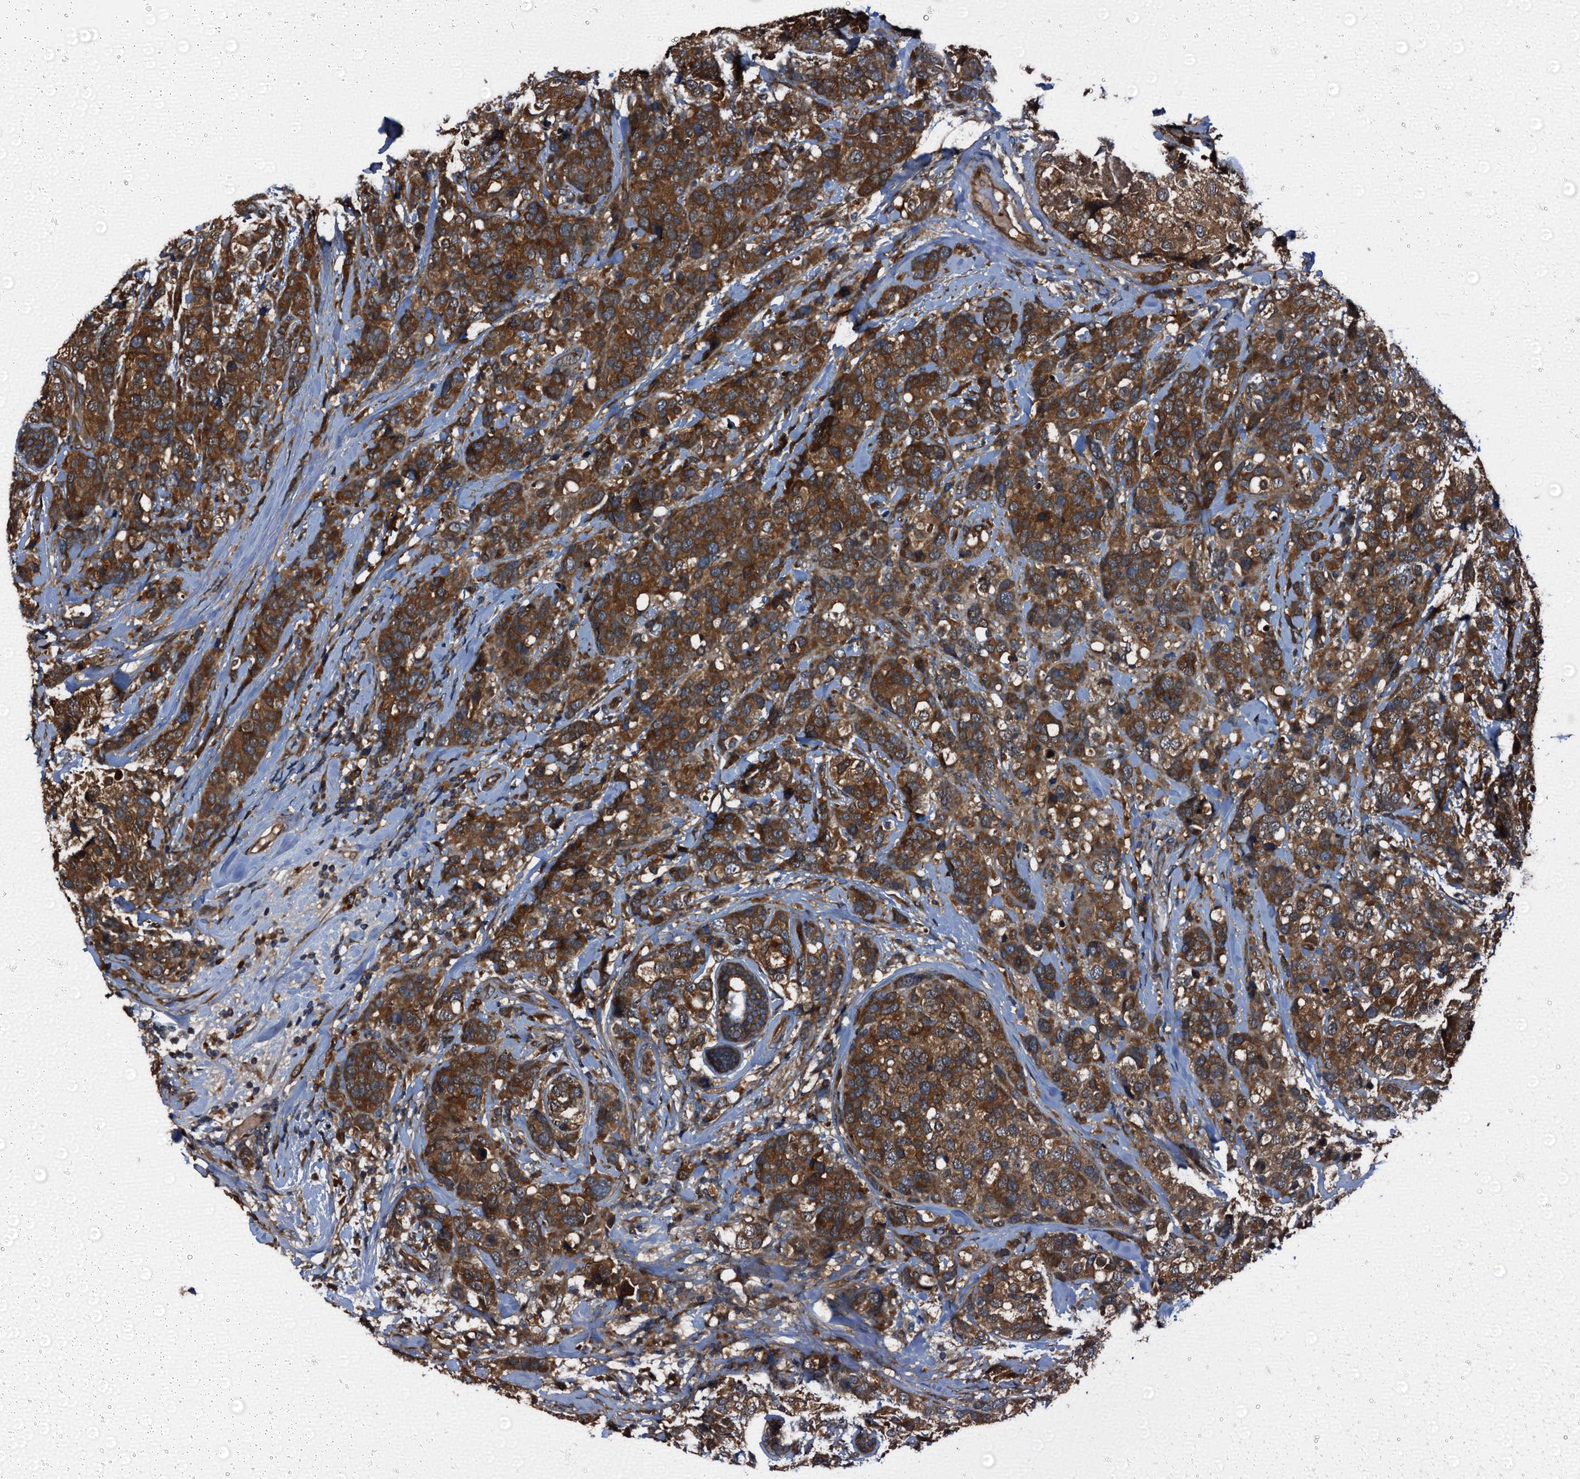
{"staining": {"intensity": "strong", "quantity": ">75%", "location": "cytoplasmic/membranous"}, "tissue": "breast cancer", "cell_type": "Tumor cells", "image_type": "cancer", "snomed": [{"axis": "morphology", "description": "Lobular carcinoma"}, {"axis": "topography", "description": "Breast"}], "caption": "An IHC photomicrograph of neoplastic tissue is shown. Protein staining in brown highlights strong cytoplasmic/membranous positivity in lobular carcinoma (breast) within tumor cells.", "gene": "PEX5", "patient": {"sex": "female", "age": 59}}